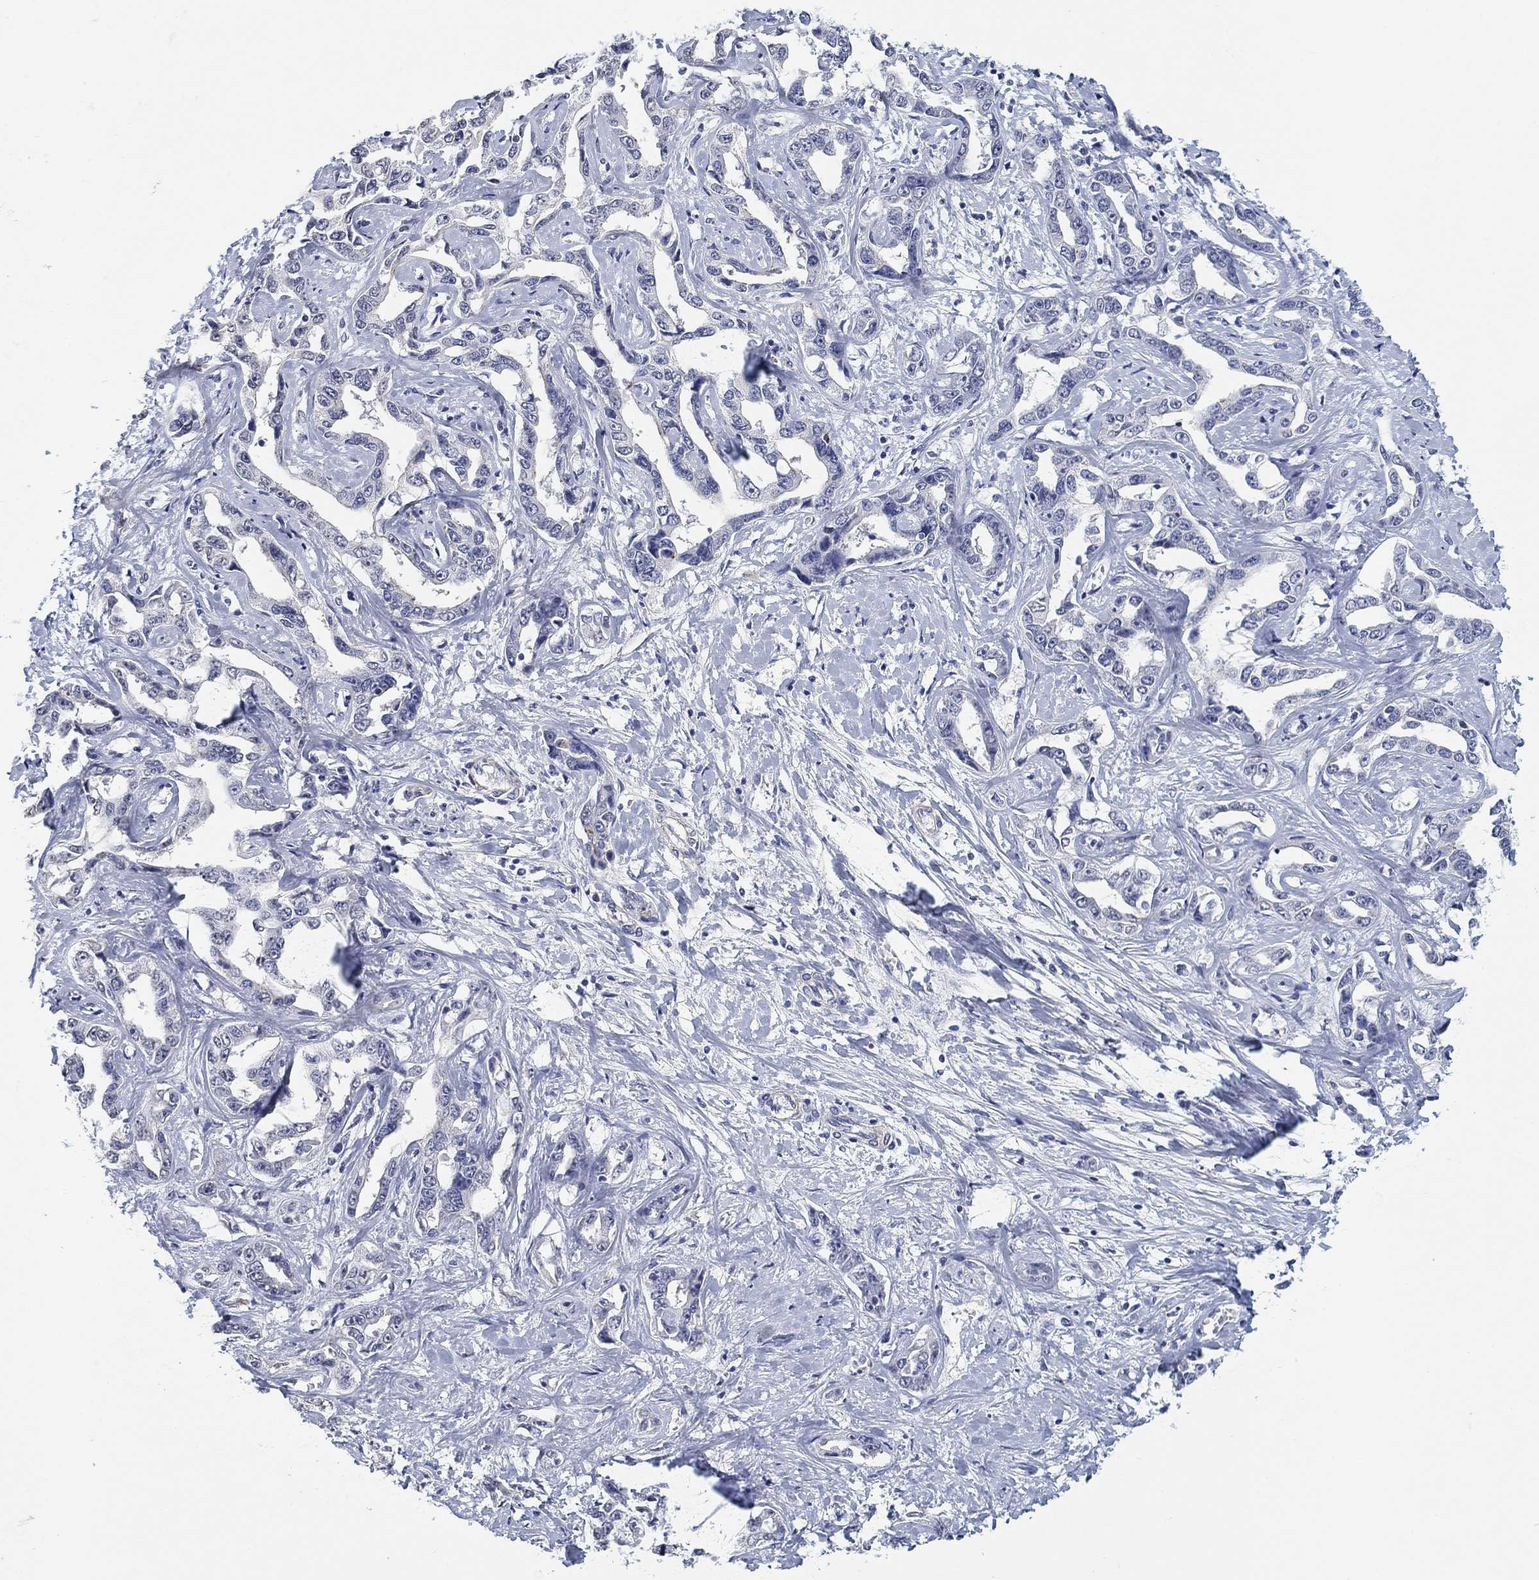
{"staining": {"intensity": "negative", "quantity": "none", "location": "none"}, "tissue": "liver cancer", "cell_type": "Tumor cells", "image_type": "cancer", "snomed": [{"axis": "morphology", "description": "Cholangiocarcinoma"}, {"axis": "topography", "description": "Liver"}], "caption": "Histopathology image shows no significant protein expression in tumor cells of liver cholangiocarcinoma.", "gene": "OTUB2", "patient": {"sex": "male", "age": 59}}